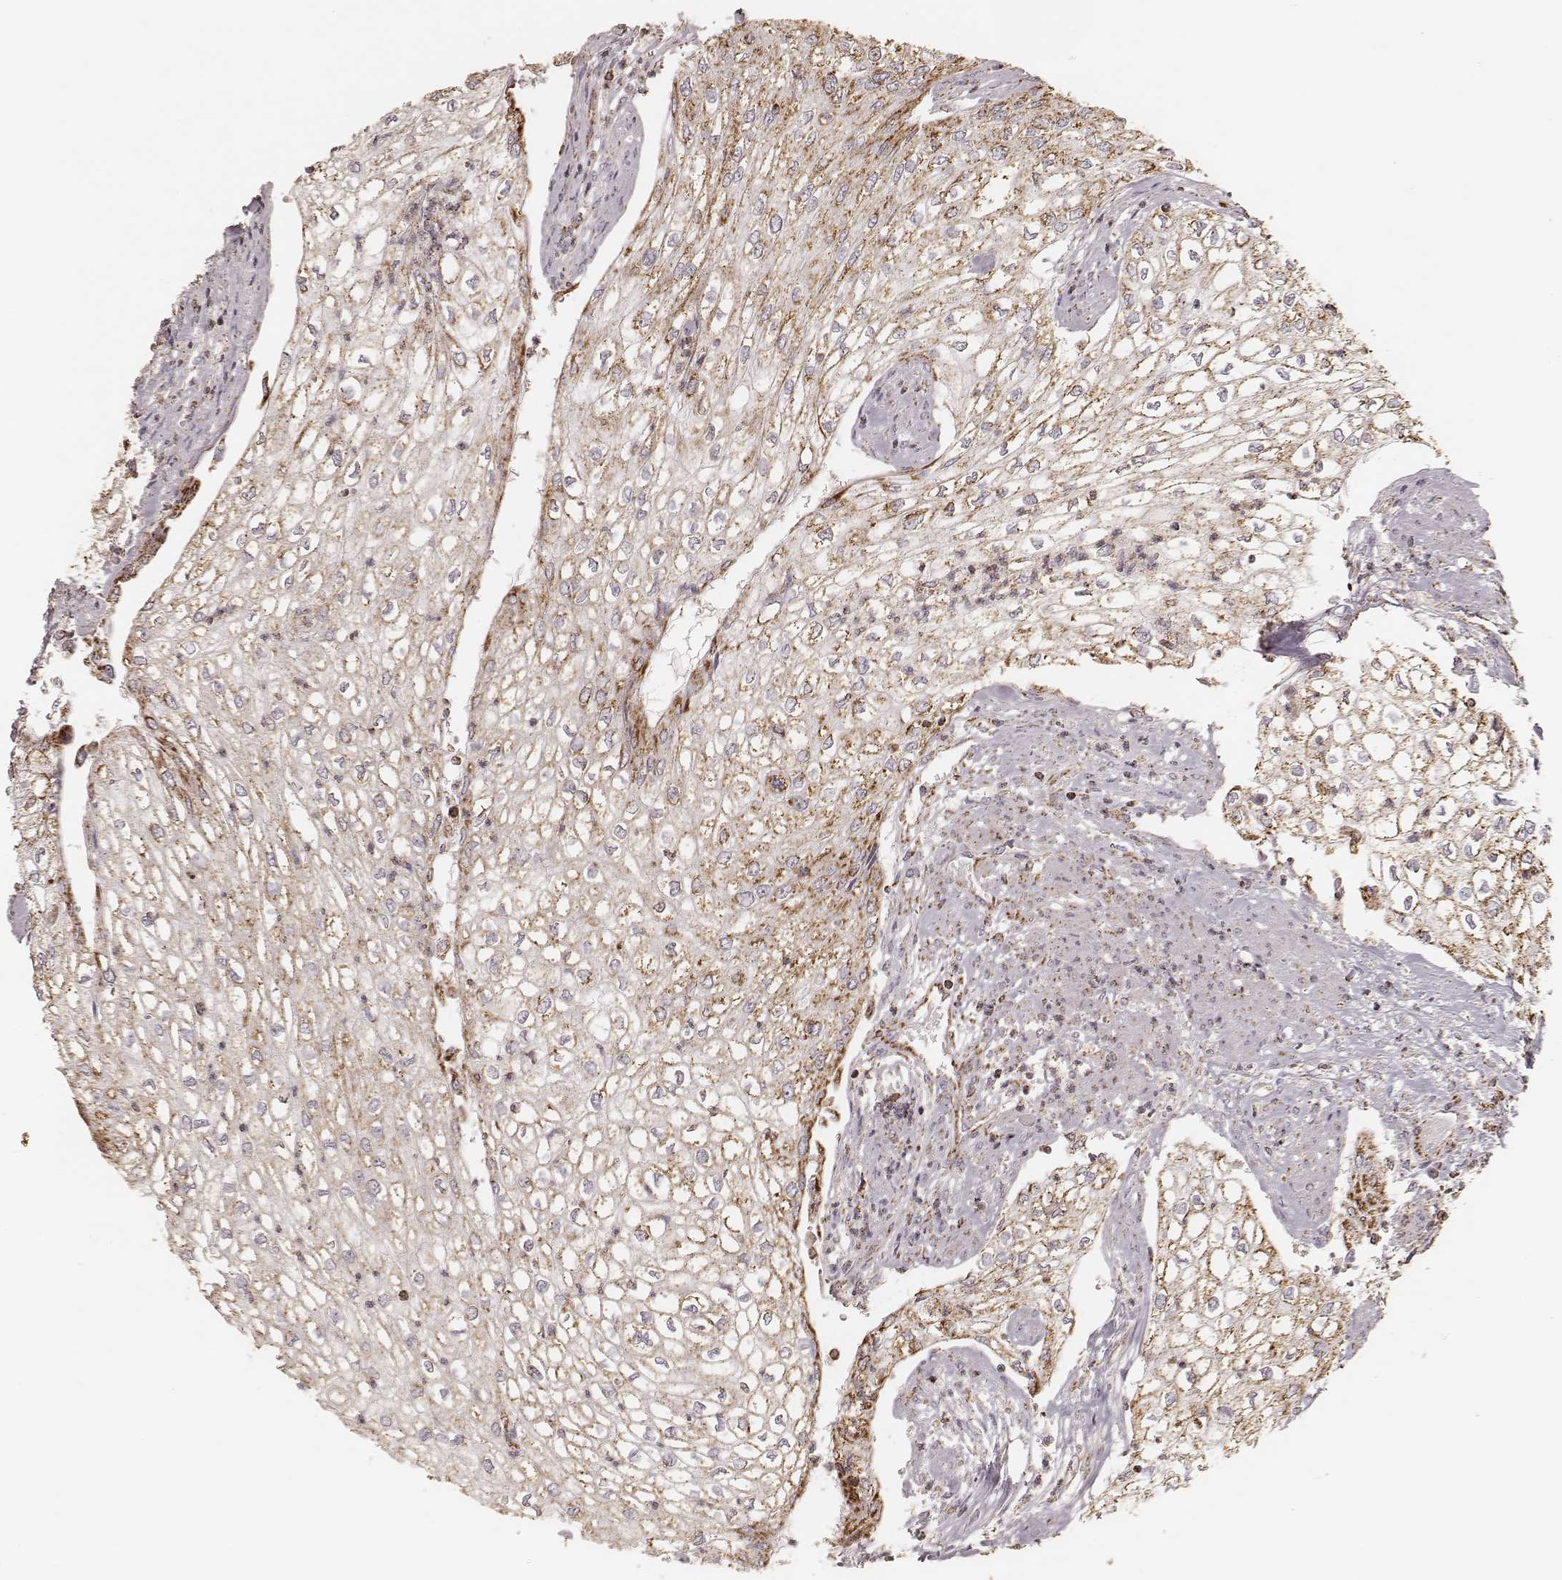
{"staining": {"intensity": "moderate", "quantity": ">75%", "location": "cytoplasmic/membranous"}, "tissue": "urothelial cancer", "cell_type": "Tumor cells", "image_type": "cancer", "snomed": [{"axis": "morphology", "description": "Urothelial carcinoma, High grade"}, {"axis": "topography", "description": "Urinary bladder"}], "caption": "A brown stain shows moderate cytoplasmic/membranous expression of a protein in human urothelial carcinoma (high-grade) tumor cells.", "gene": "CS", "patient": {"sex": "male", "age": 62}}